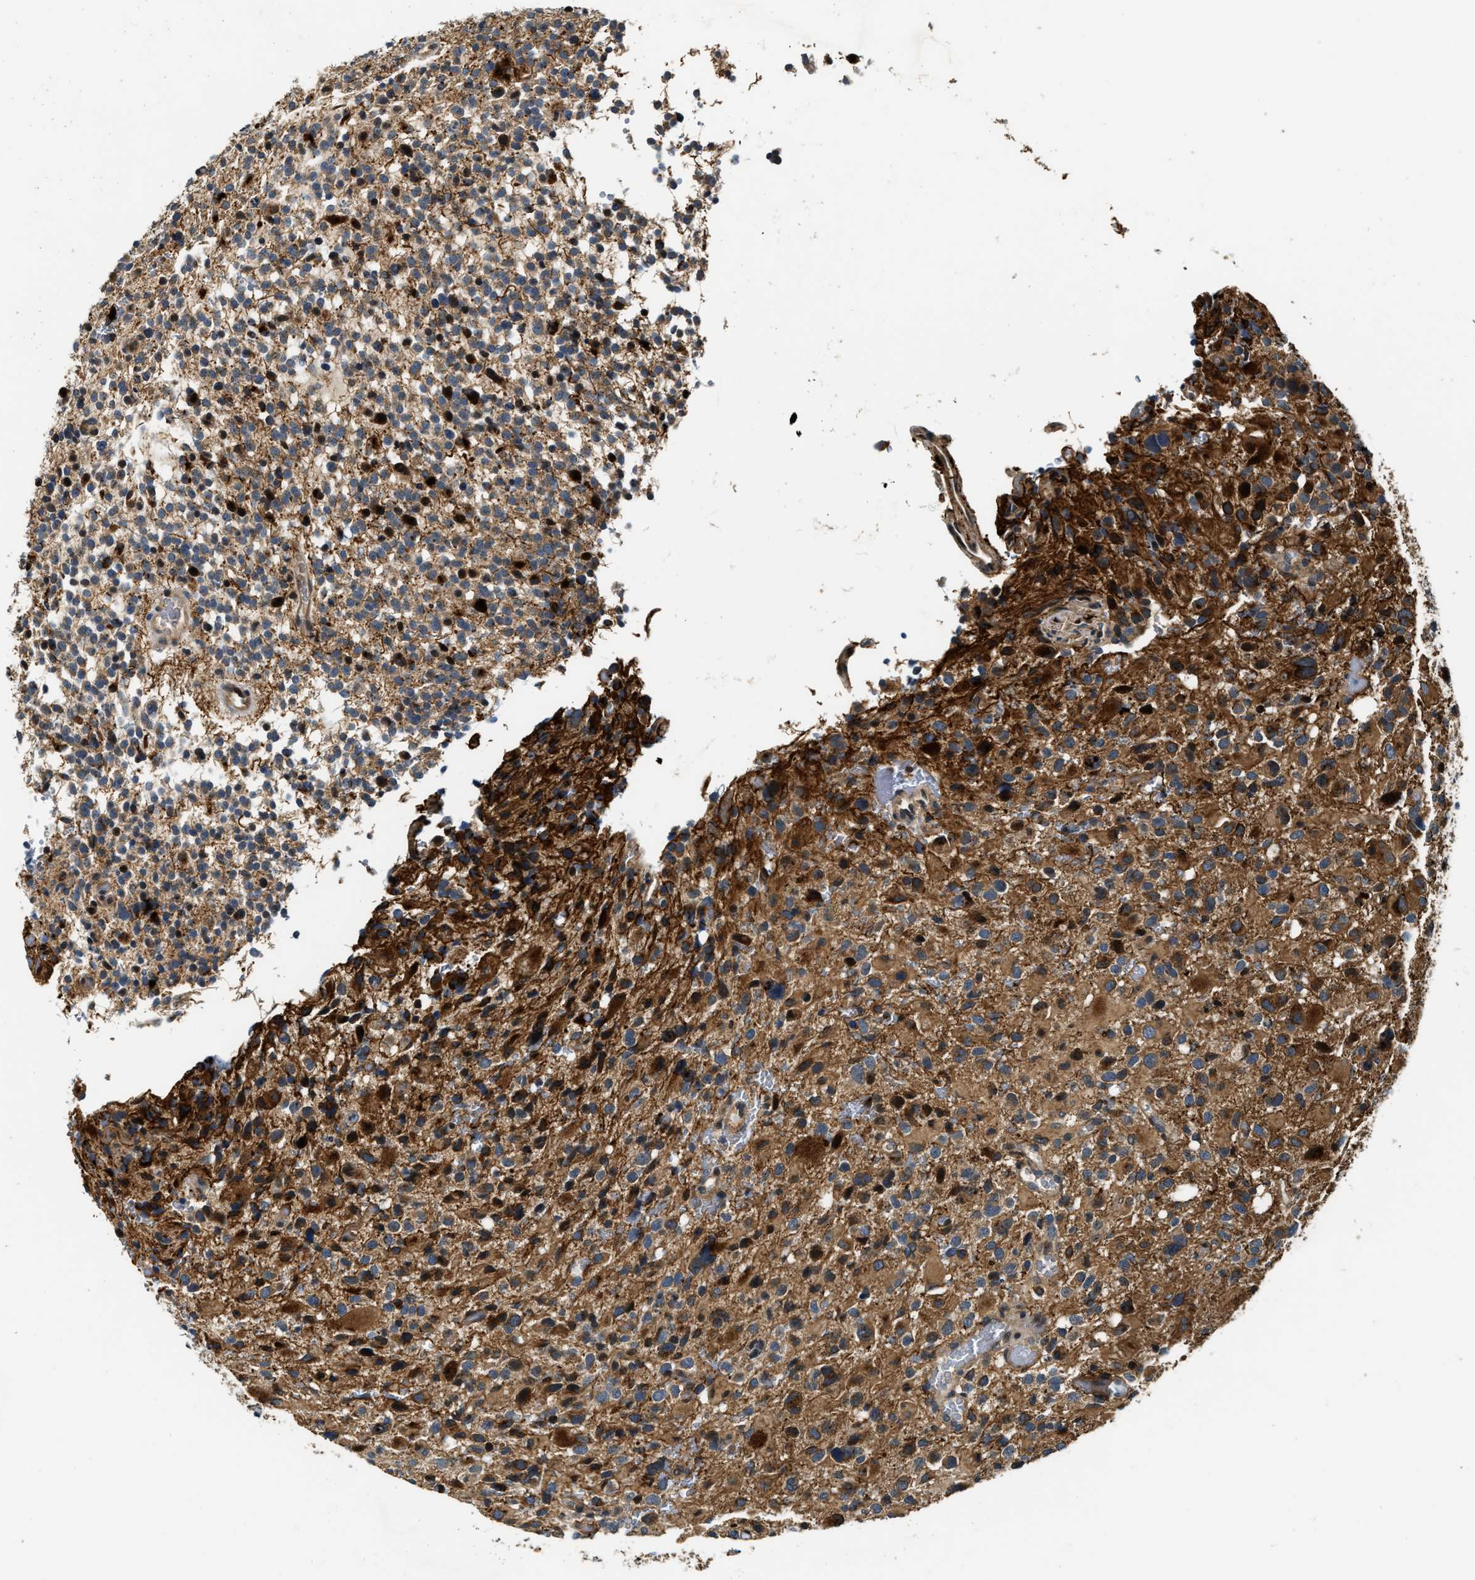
{"staining": {"intensity": "strong", "quantity": ">75%", "location": "cytoplasmic/membranous"}, "tissue": "glioma", "cell_type": "Tumor cells", "image_type": "cancer", "snomed": [{"axis": "morphology", "description": "Glioma, malignant, High grade"}, {"axis": "topography", "description": "Brain"}], "caption": "A brown stain highlights strong cytoplasmic/membranous expression of a protein in glioma tumor cells. The protein of interest is shown in brown color, while the nuclei are stained blue.", "gene": "EXTL2", "patient": {"sex": "male", "age": 48}}